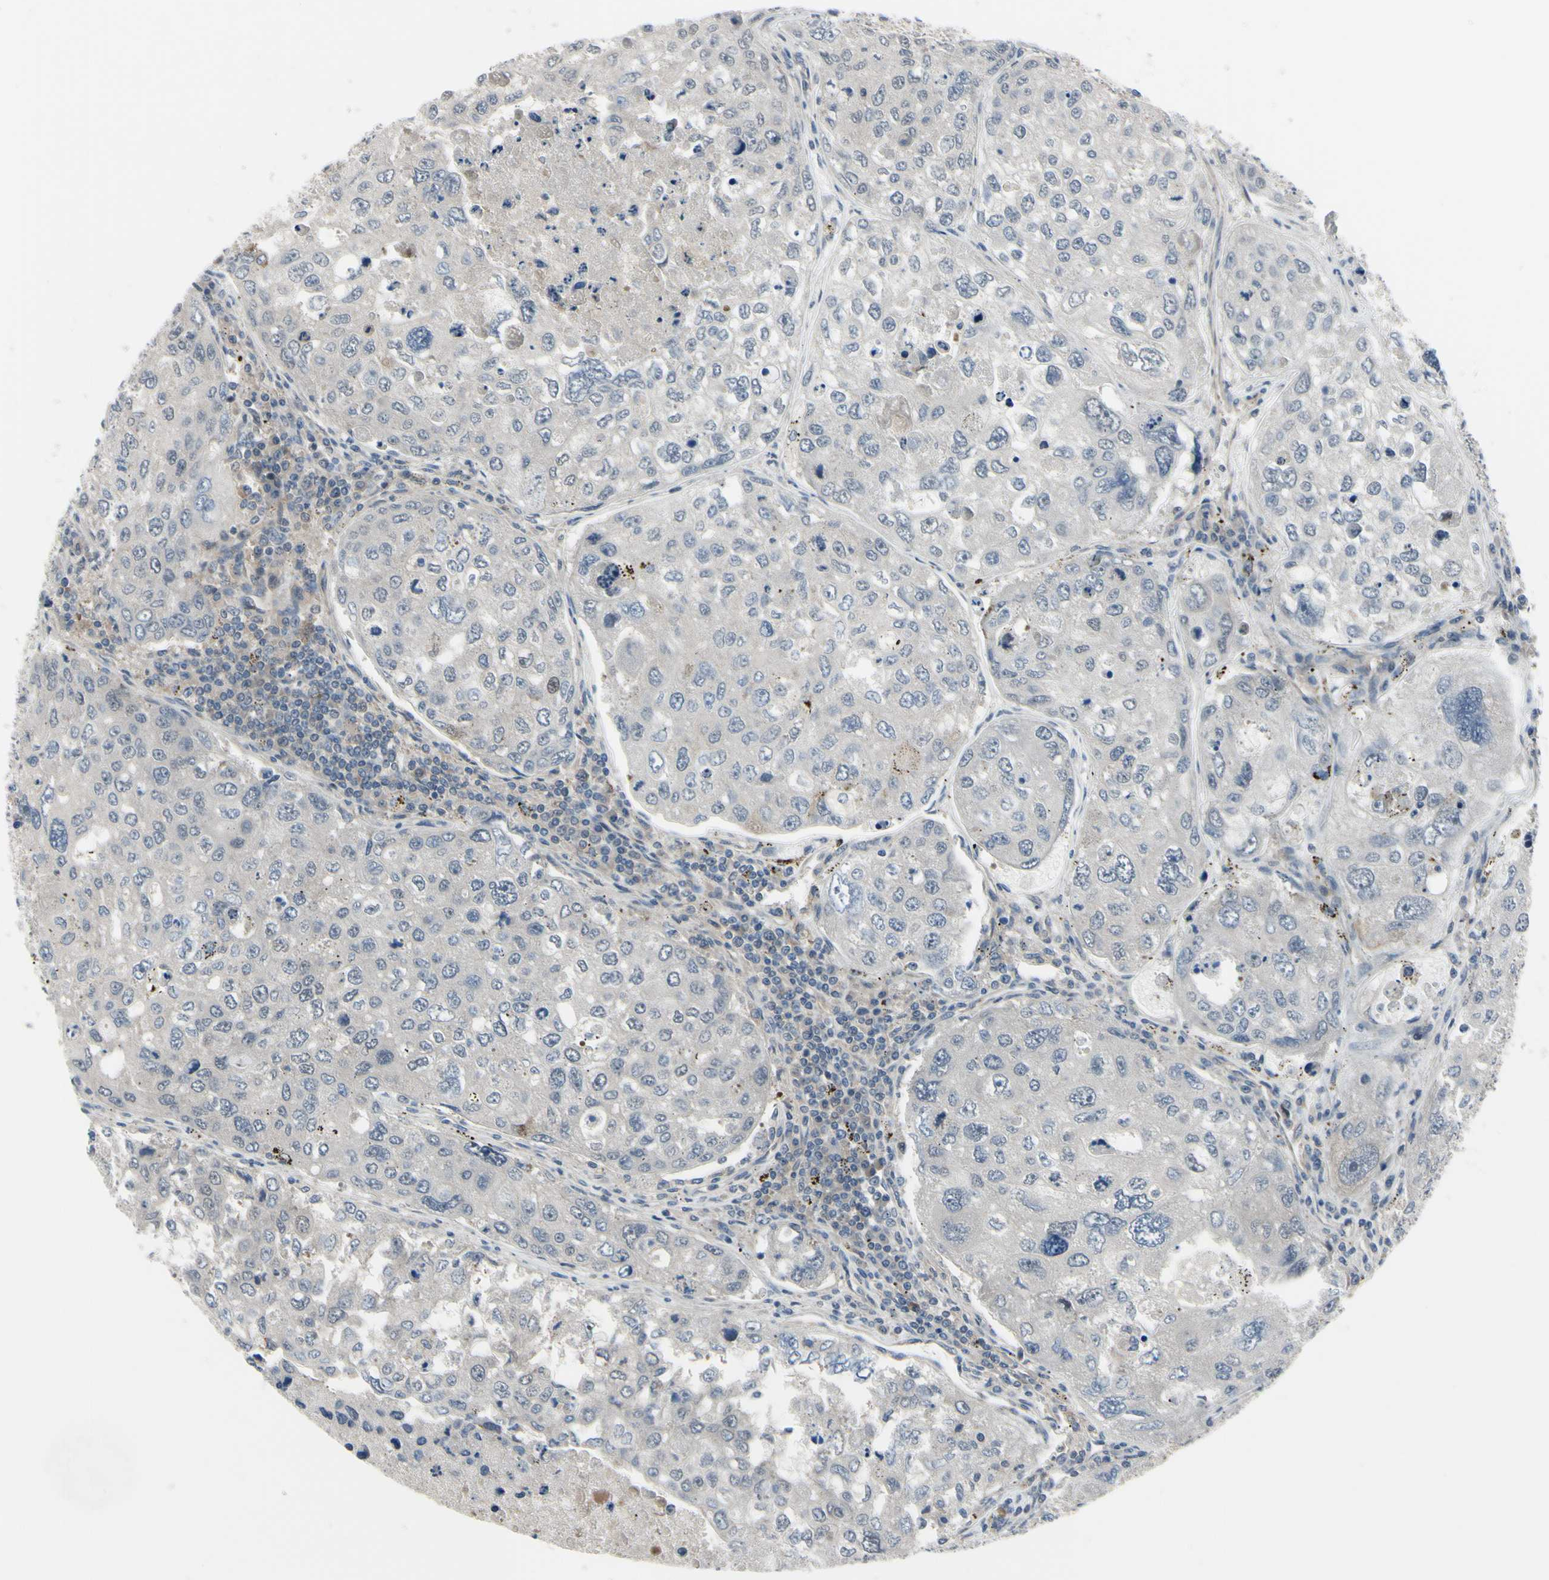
{"staining": {"intensity": "negative", "quantity": "none", "location": "none"}, "tissue": "urothelial cancer", "cell_type": "Tumor cells", "image_type": "cancer", "snomed": [{"axis": "morphology", "description": "Urothelial carcinoma, High grade"}, {"axis": "topography", "description": "Lymph node"}, {"axis": "topography", "description": "Urinary bladder"}], "caption": "Tumor cells show no significant protein staining in high-grade urothelial carcinoma. Nuclei are stained in blue.", "gene": "COMMD9", "patient": {"sex": "male", "age": 51}}